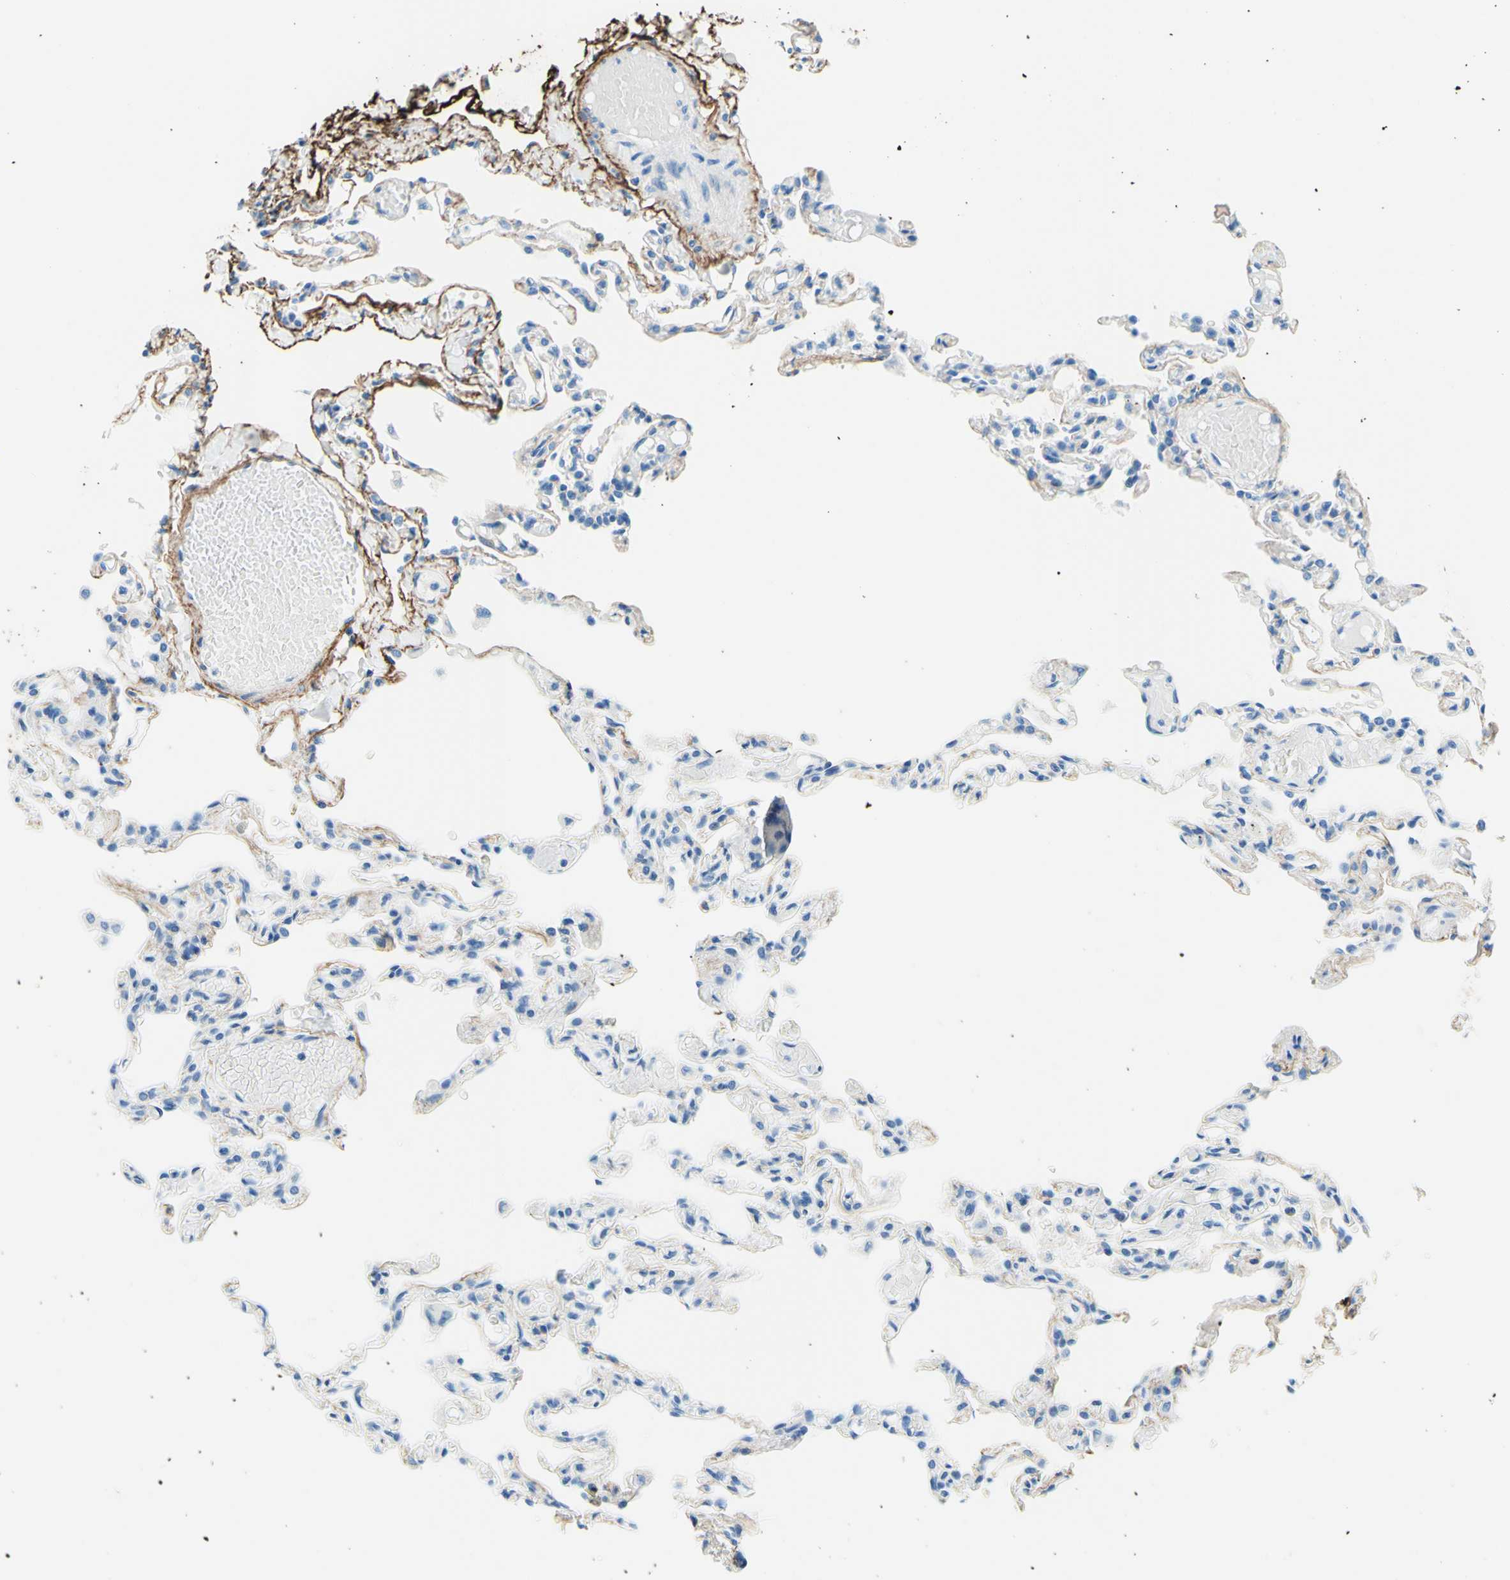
{"staining": {"intensity": "negative", "quantity": "none", "location": "none"}, "tissue": "lung", "cell_type": "Alveolar cells", "image_type": "normal", "snomed": [{"axis": "morphology", "description": "Normal tissue, NOS"}, {"axis": "topography", "description": "Lung"}], "caption": "Immunohistochemical staining of normal human lung shows no significant positivity in alveolar cells. Nuclei are stained in blue.", "gene": "MFAP5", "patient": {"sex": "male", "age": 21}}